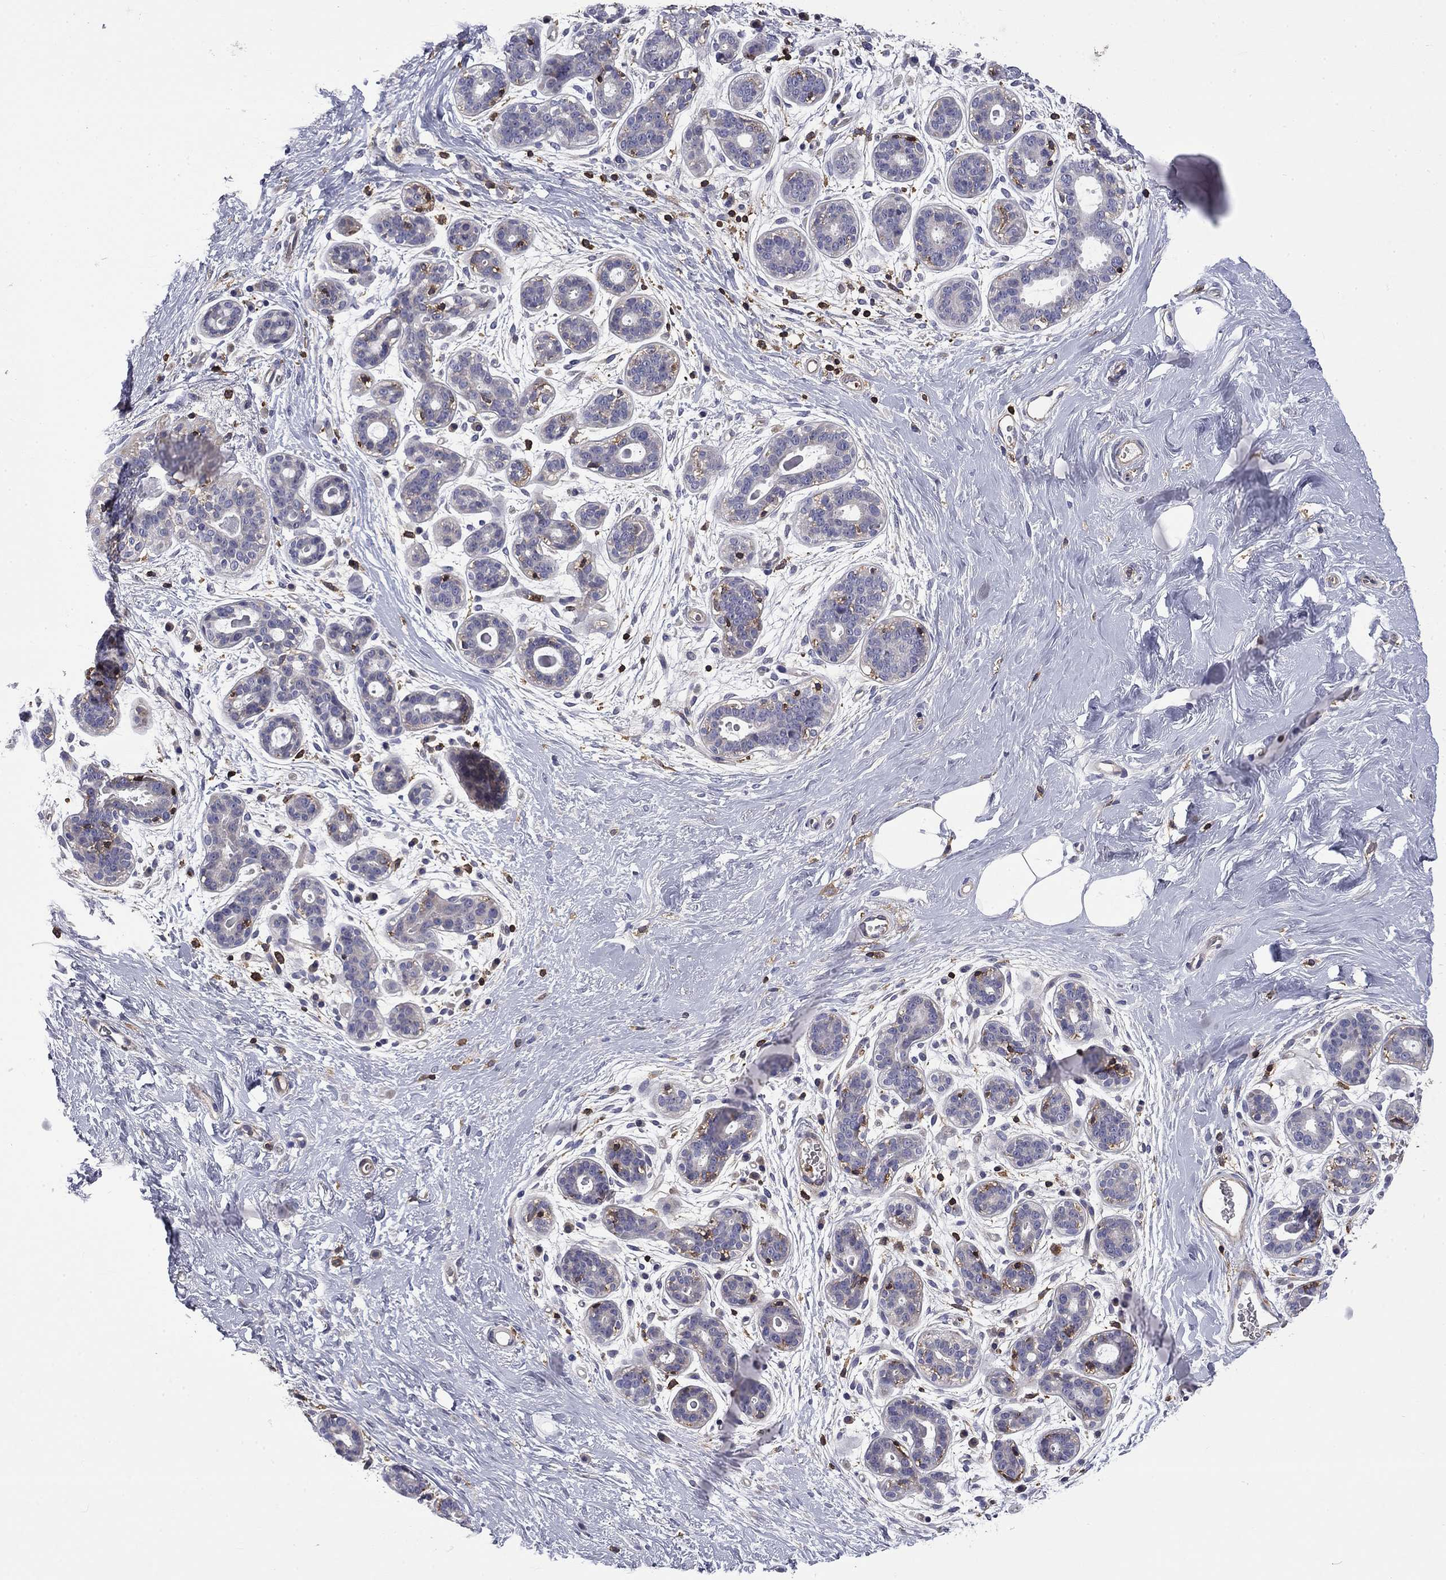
{"staining": {"intensity": "negative", "quantity": "none", "location": "none"}, "tissue": "breast", "cell_type": "Adipocytes", "image_type": "normal", "snomed": [{"axis": "morphology", "description": "Normal tissue, NOS"}, {"axis": "topography", "description": "Breast"}], "caption": "This is a photomicrograph of IHC staining of unremarkable breast, which shows no positivity in adipocytes.", "gene": "ARHGAP45", "patient": {"sex": "female", "age": 43}}